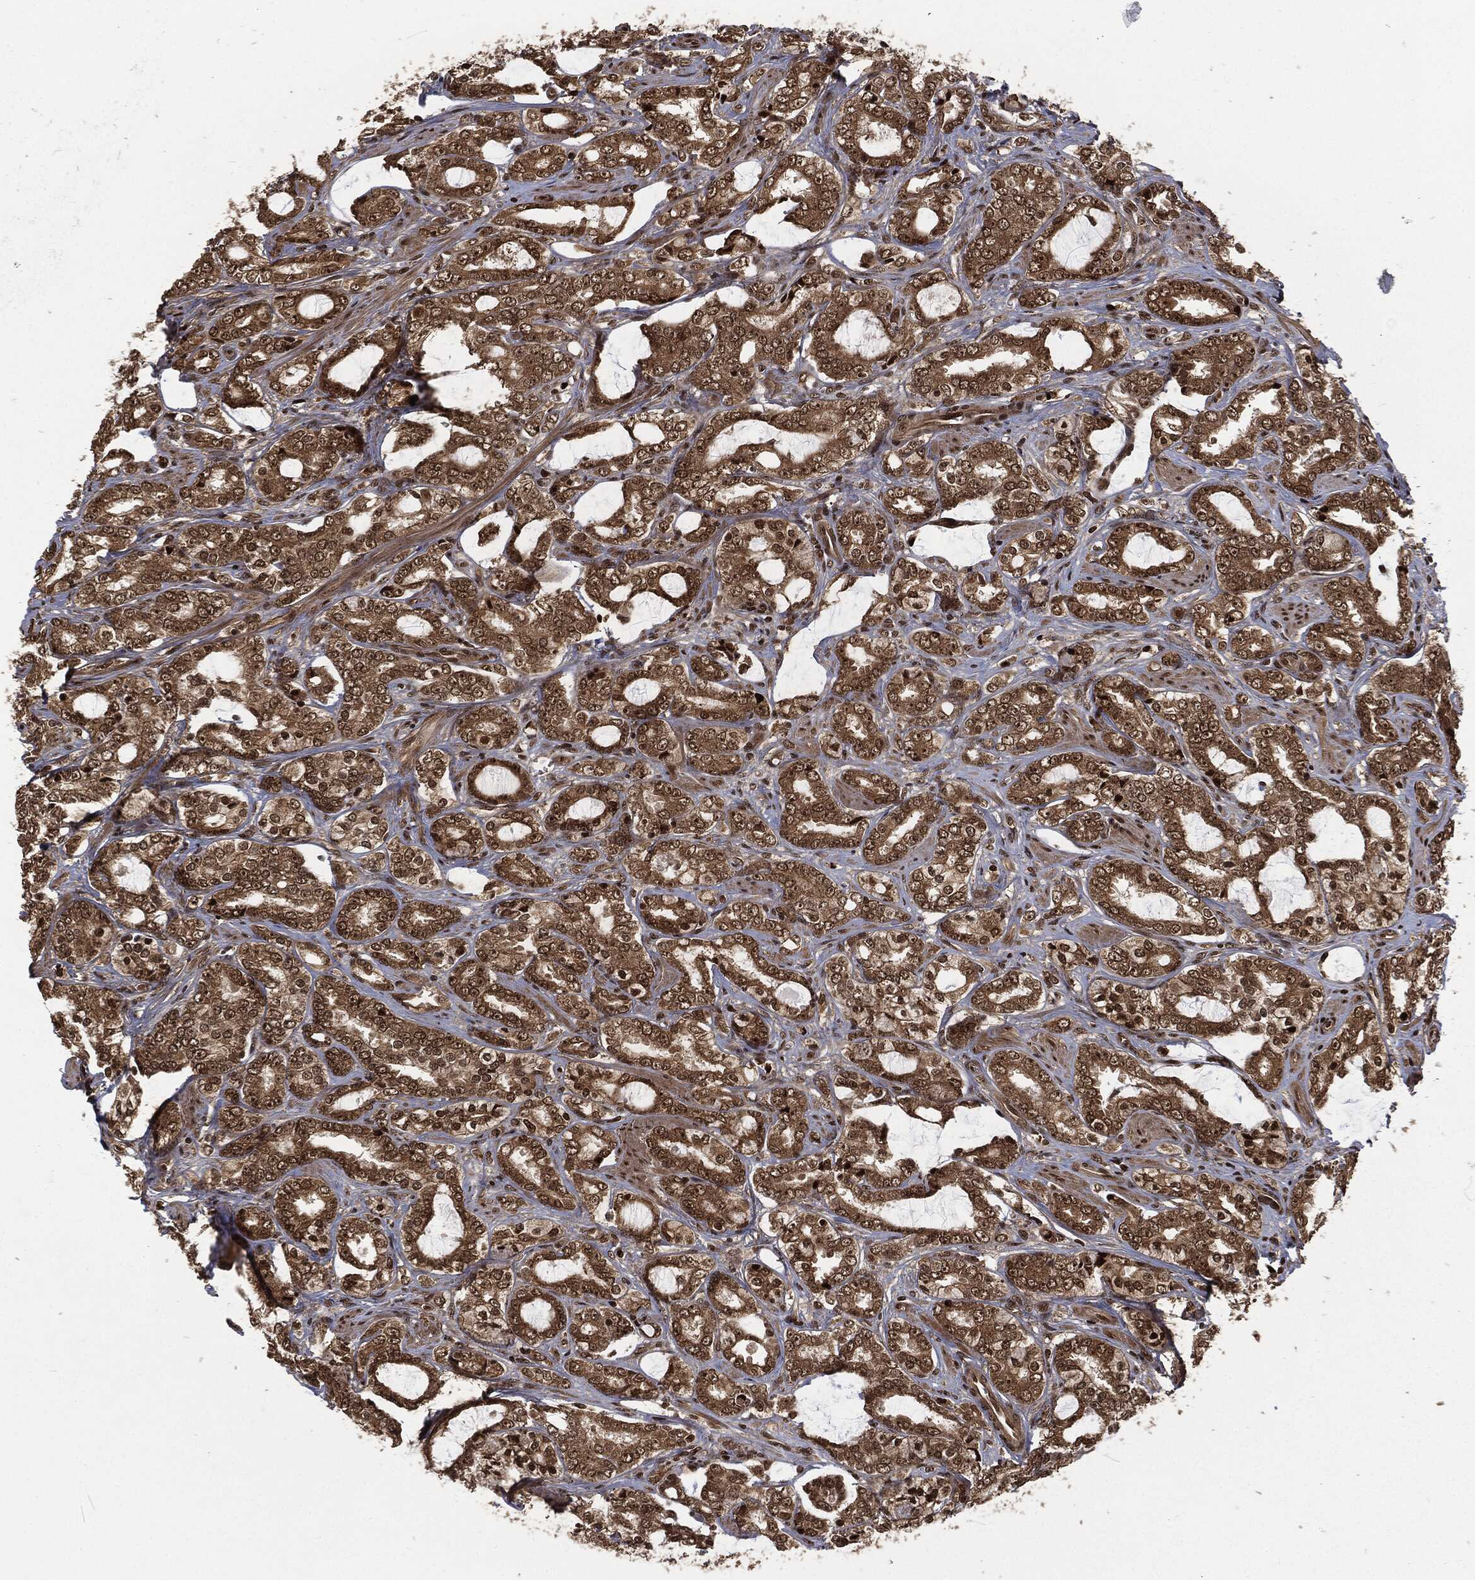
{"staining": {"intensity": "strong", "quantity": "25%-75%", "location": "nuclear"}, "tissue": "prostate cancer", "cell_type": "Tumor cells", "image_type": "cancer", "snomed": [{"axis": "morphology", "description": "Adenocarcinoma, Medium grade"}, {"axis": "topography", "description": "Prostate"}], "caption": "Protein staining demonstrates strong nuclear positivity in approximately 25%-75% of tumor cells in prostate adenocarcinoma (medium-grade).", "gene": "NGRN", "patient": {"sex": "male", "age": 71}}